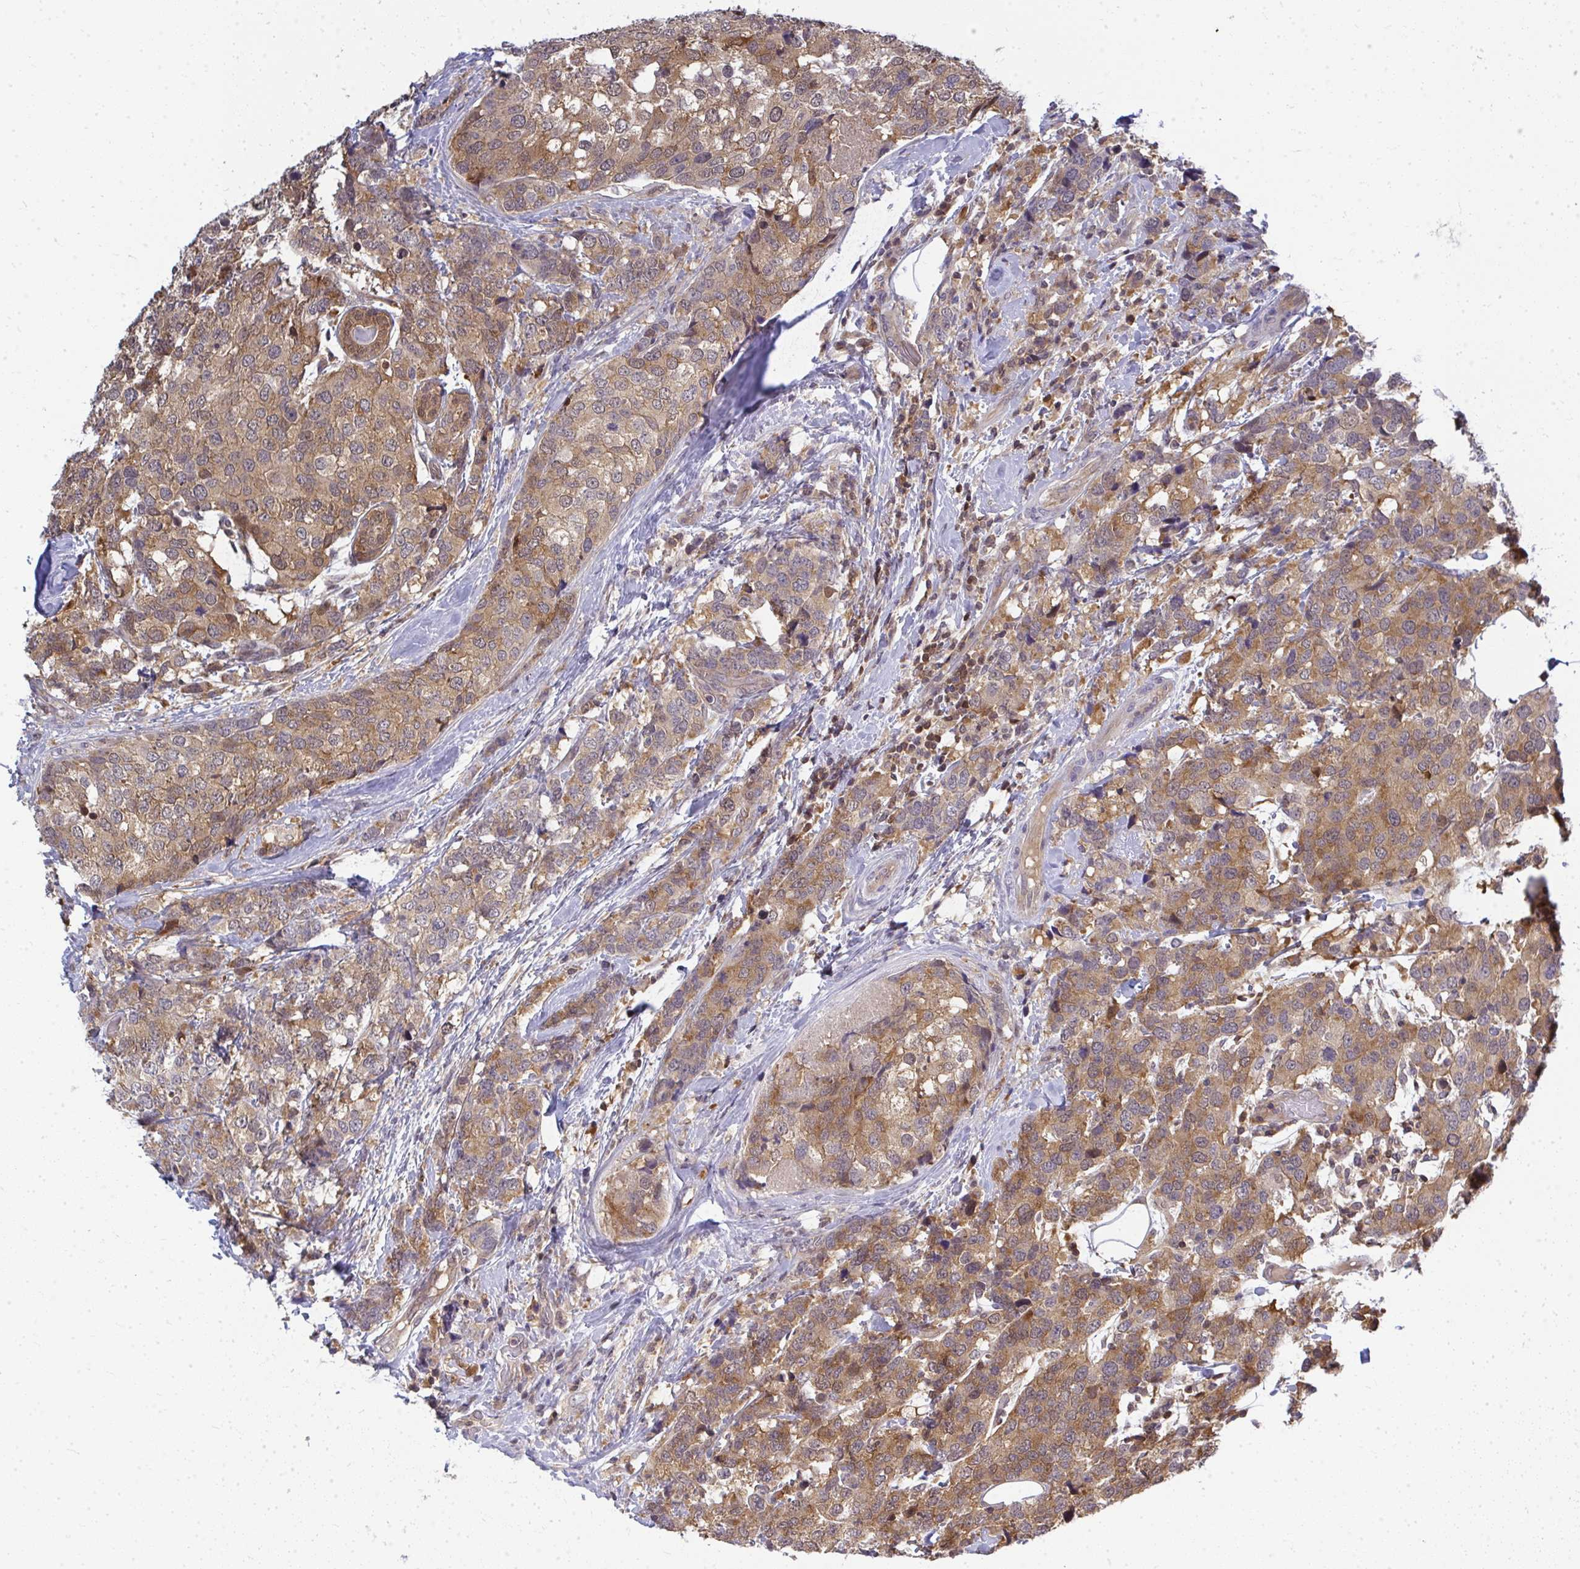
{"staining": {"intensity": "moderate", "quantity": ">75%", "location": "cytoplasmic/membranous"}, "tissue": "breast cancer", "cell_type": "Tumor cells", "image_type": "cancer", "snomed": [{"axis": "morphology", "description": "Lobular carcinoma"}, {"axis": "topography", "description": "Breast"}], "caption": "Breast cancer (lobular carcinoma) stained with a brown dye demonstrates moderate cytoplasmic/membranous positive positivity in about >75% of tumor cells.", "gene": "HDHD2", "patient": {"sex": "female", "age": 59}}